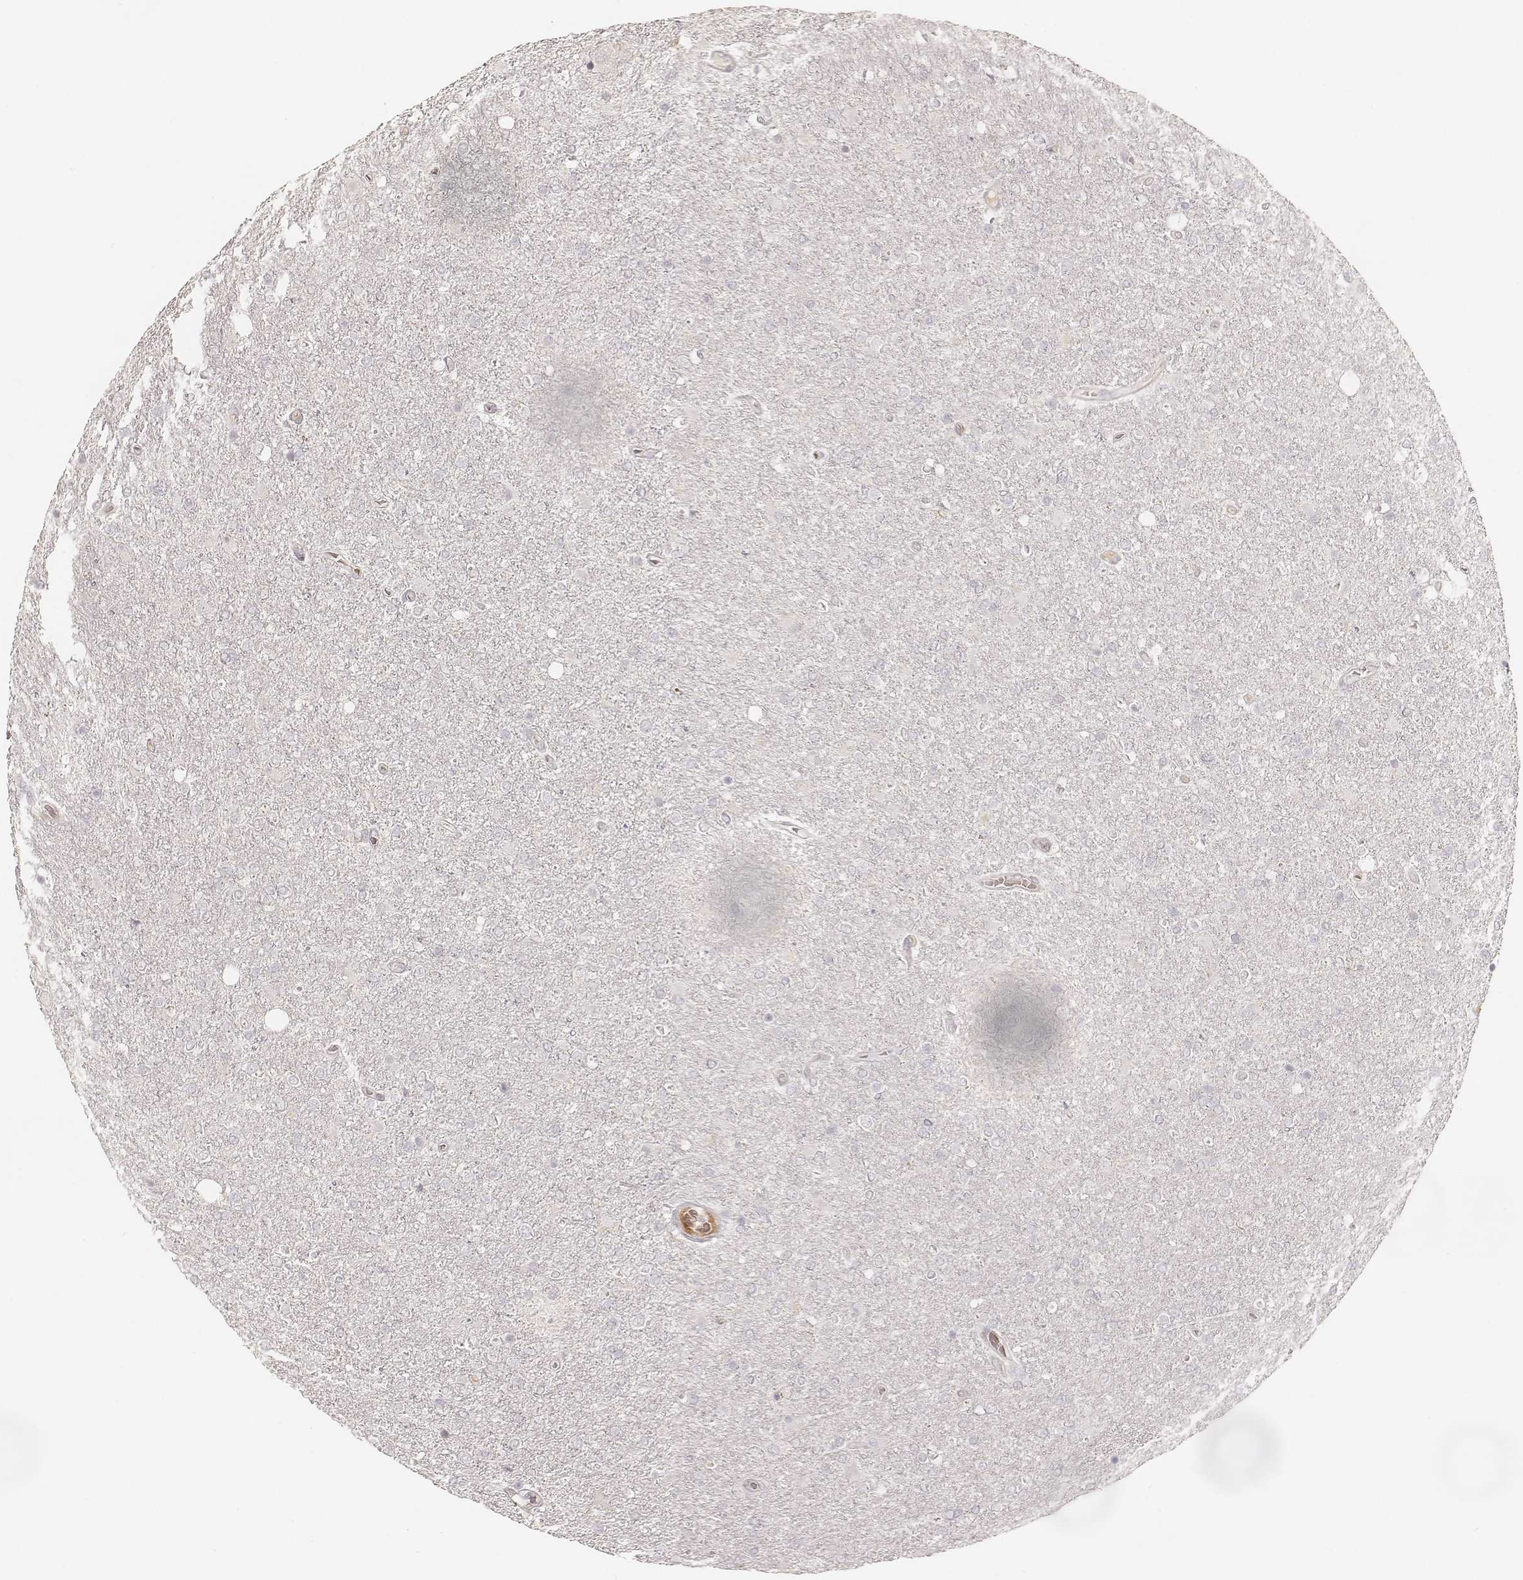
{"staining": {"intensity": "negative", "quantity": "none", "location": "none"}, "tissue": "glioma", "cell_type": "Tumor cells", "image_type": "cancer", "snomed": [{"axis": "morphology", "description": "Glioma, malignant, High grade"}, {"axis": "topography", "description": "Cerebral cortex"}], "caption": "Malignant glioma (high-grade) was stained to show a protein in brown. There is no significant expression in tumor cells.", "gene": "GORASP2", "patient": {"sex": "male", "age": 70}}